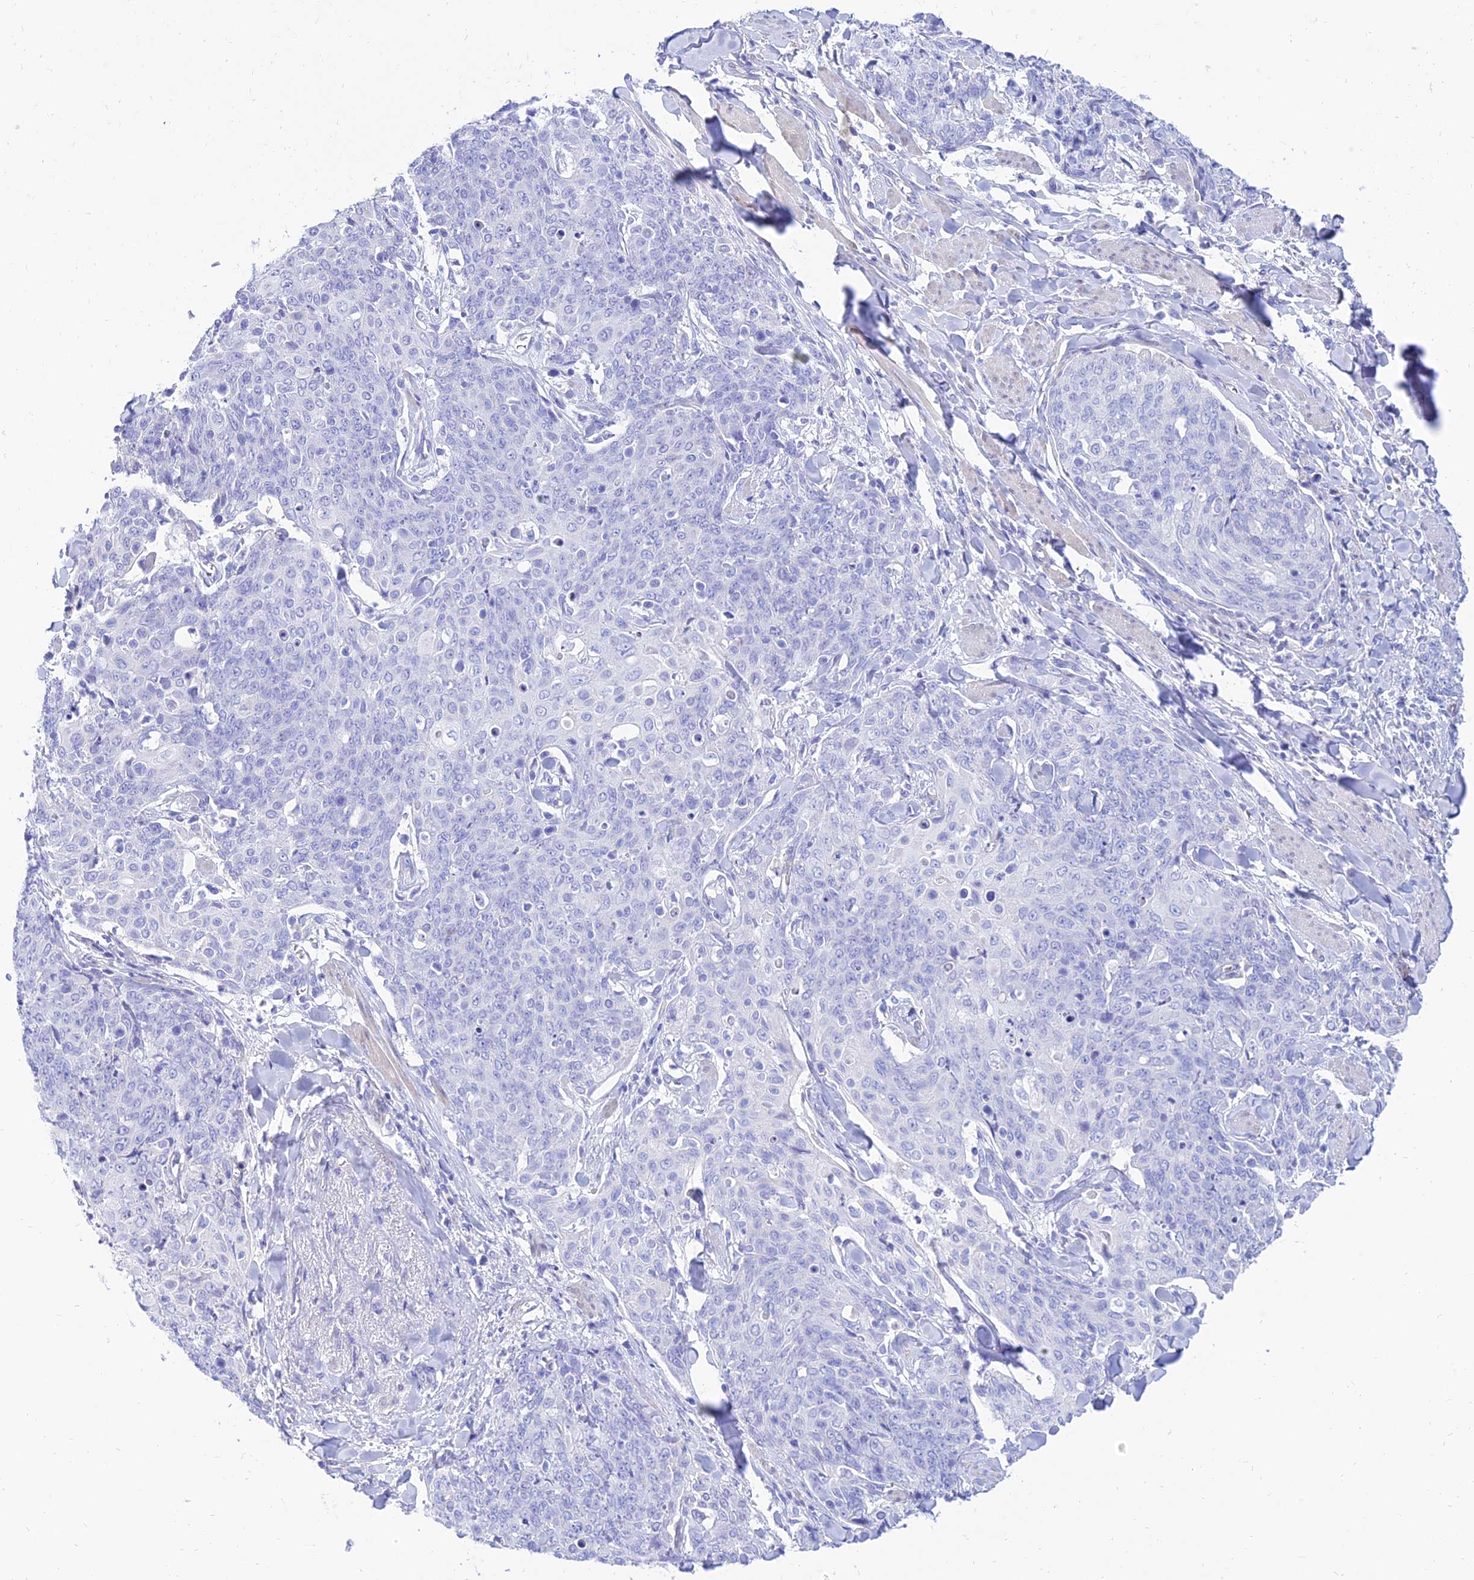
{"staining": {"intensity": "negative", "quantity": "none", "location": "none"}, "tissue": "skin cancer", "cell_type": "Tumor cells", "image_type": "cancer", "snomed": [{"axis": "morphology", "description": "Squamous cell carcinoma, NOS"}, {"axis": "topography", "description": "Skin"}, {"axis": "topography", "description": "Vulva"}], "caption": "The image reveals no staining of tumor cells in skin squamous cell carcinoma.", "gene": "TAC3", "patient": {"sex": "female", "age": 85}}